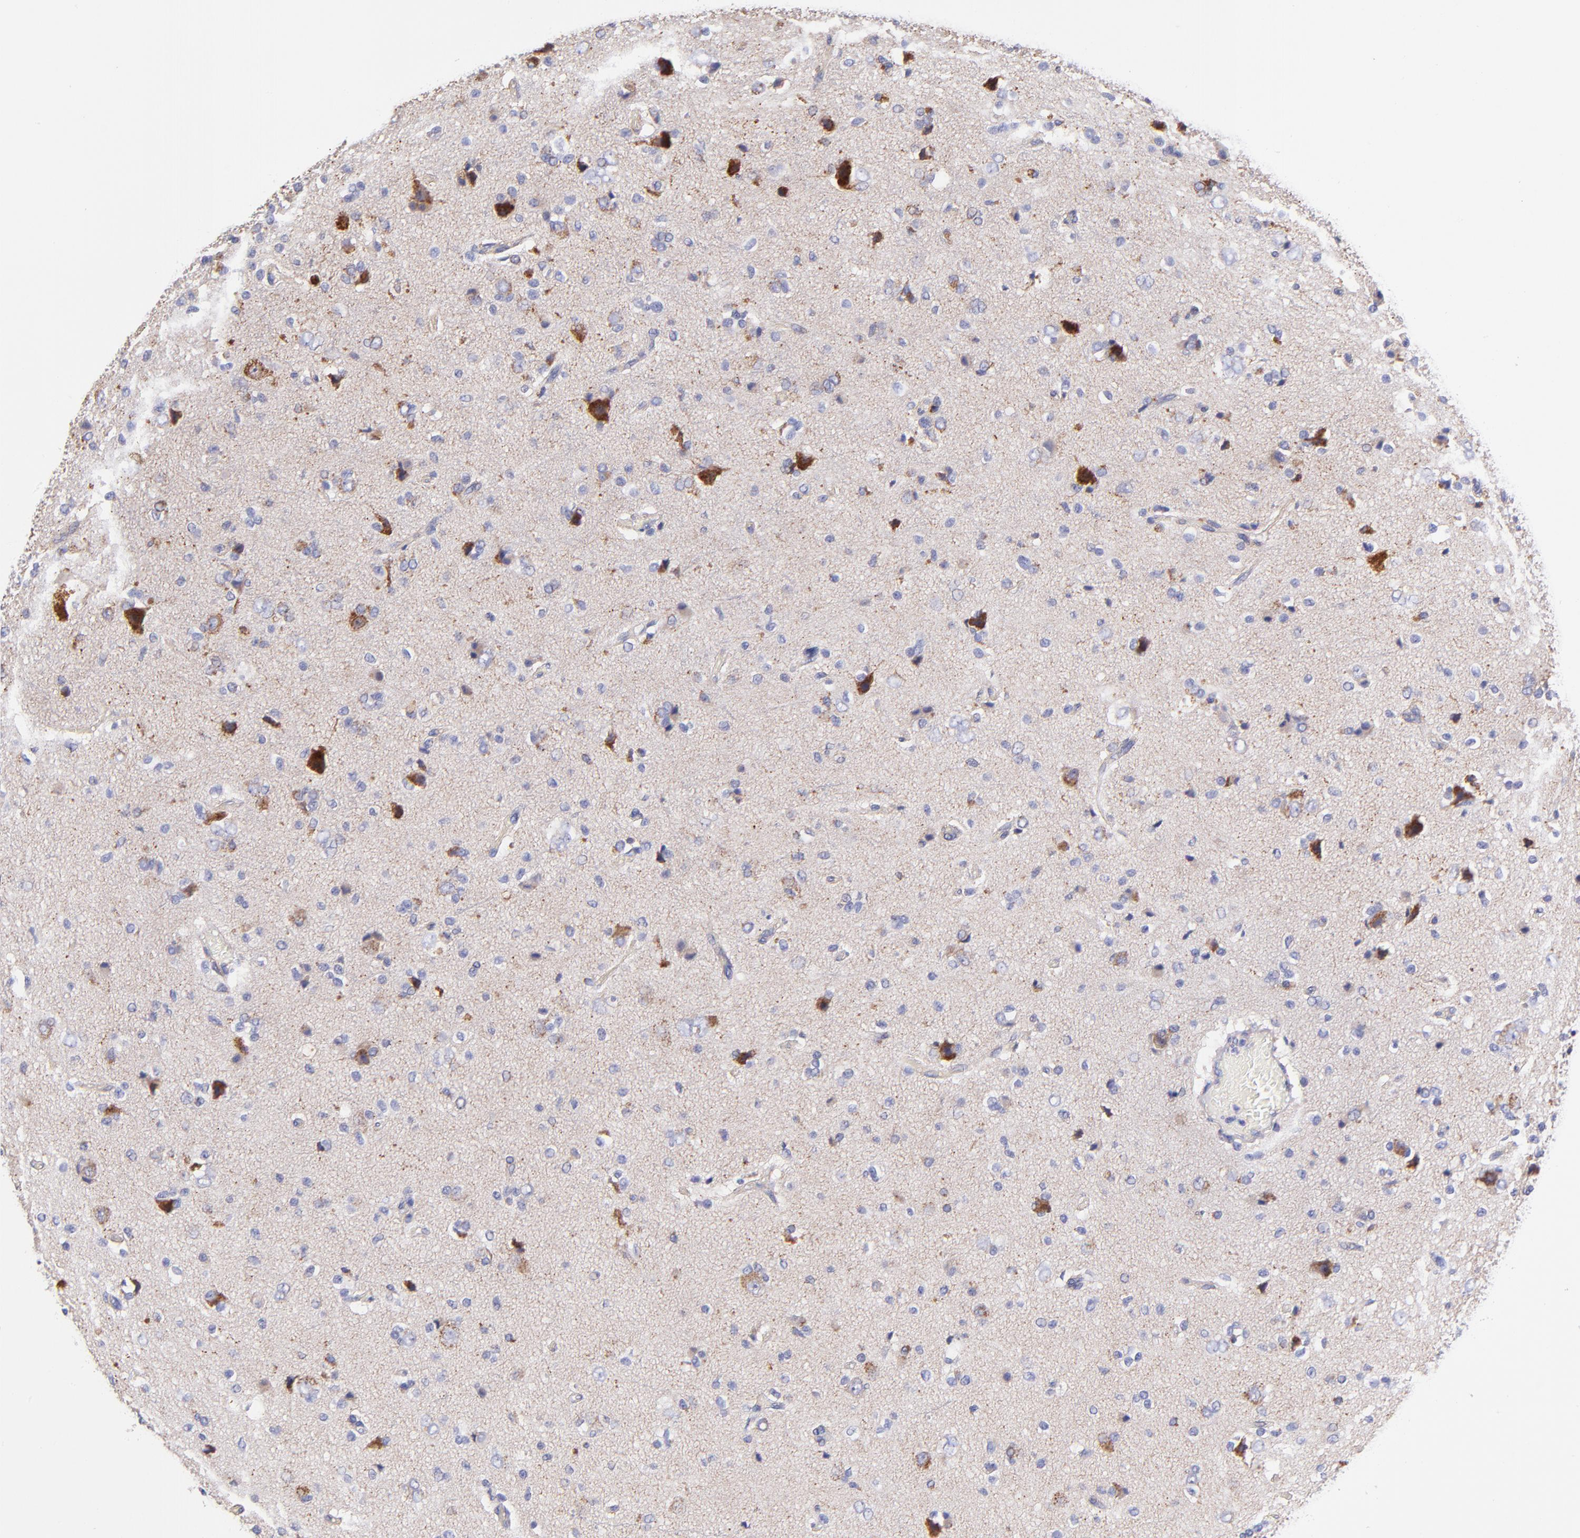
{"staining": {"intensity": "weak", "quantity": "<25%", "location": "cytoplasmic/membranous"}, "tissue": "glioma", "cell_type": "Tumor cells", "image_type": "cancer", "snomed": [{"axis": "morphology", "description": "Glioma, malignant, High grade"}, {"axis": "topography", "description": "Brain"}], "caption": "Immunohistochemistry (IHC) of human glioma shows no staining in tumor cells.", "gene": "NDUFB7", "patient": {"sex": "male", "age": 47}}